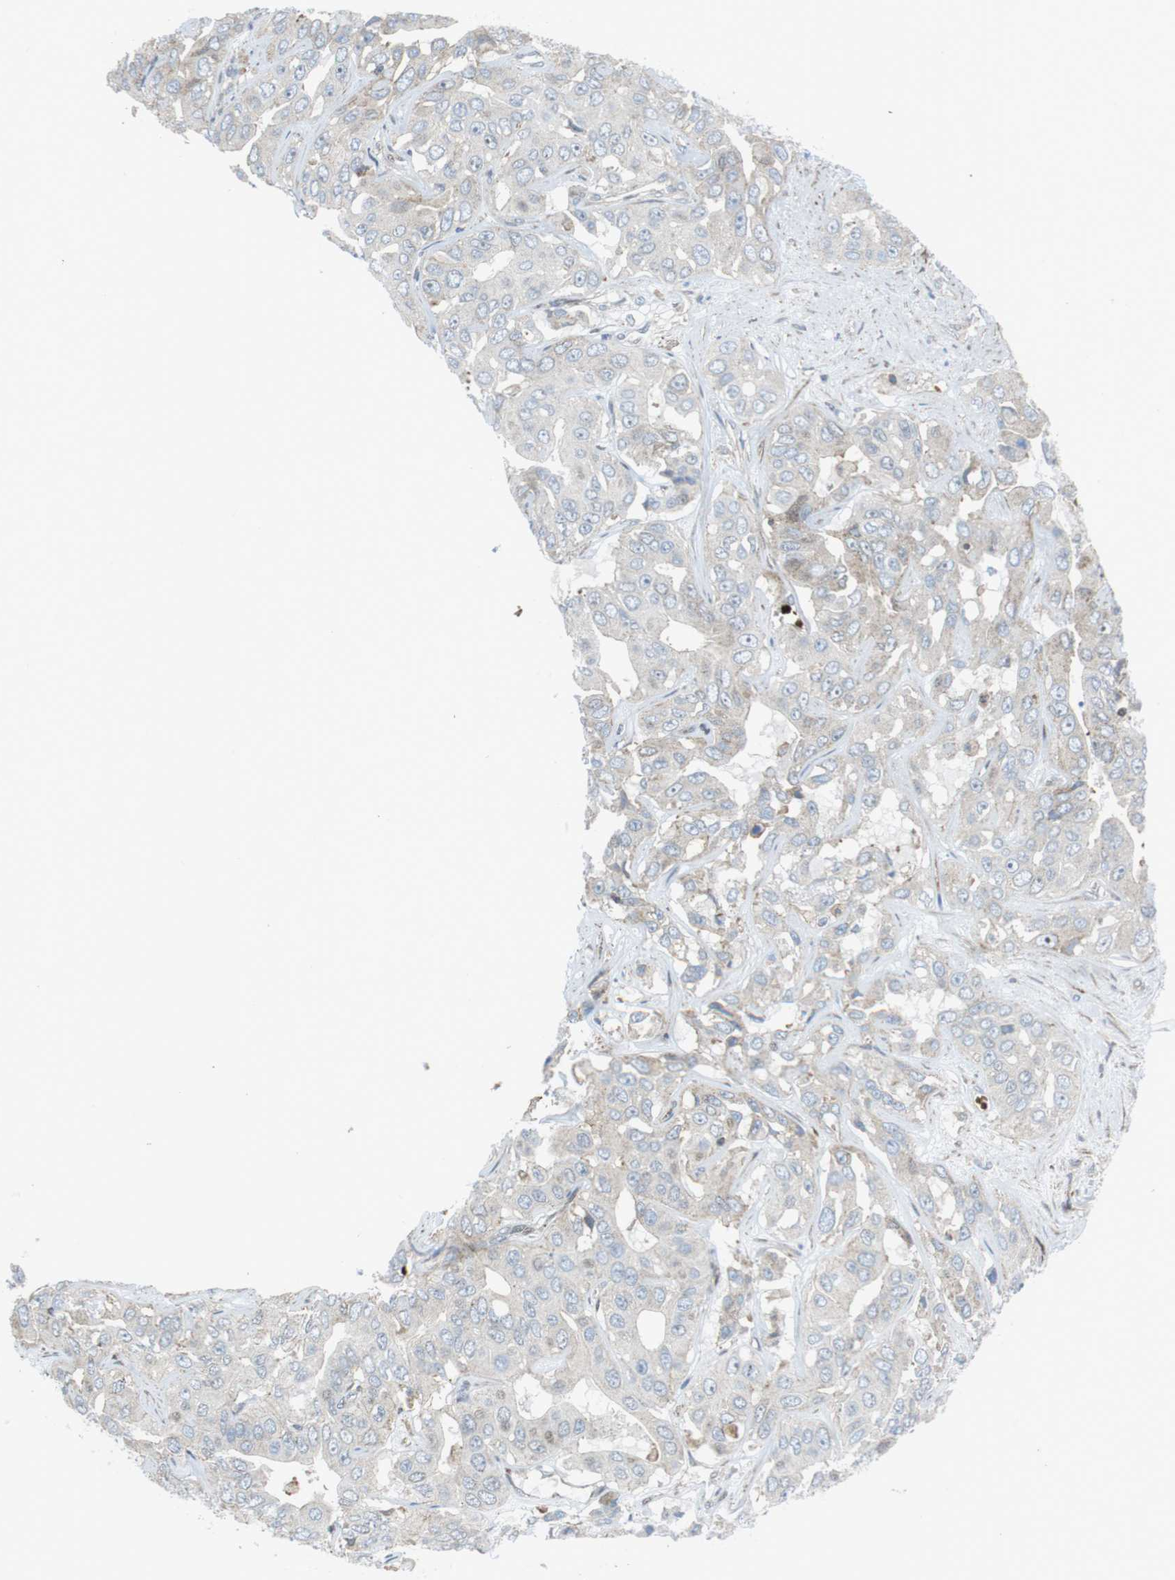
{"staining": {"intensity": "negative", "quantity": "none", "location": "none"}, "tissue": "liver cancer", "cell_type": "Tumor cells", "image_type": "cancer", "snomed": [{"axis": "morphology", "description": "Cholangiocarcinoma"}, {"axis": "topography", "description": "Liver"}], "caption": "DAB immunohistochemical staining of liver cancer displays no significant expression in tumor cells.", "gene": "CUL7", "patient": {"sex": "female", "age": 52}}